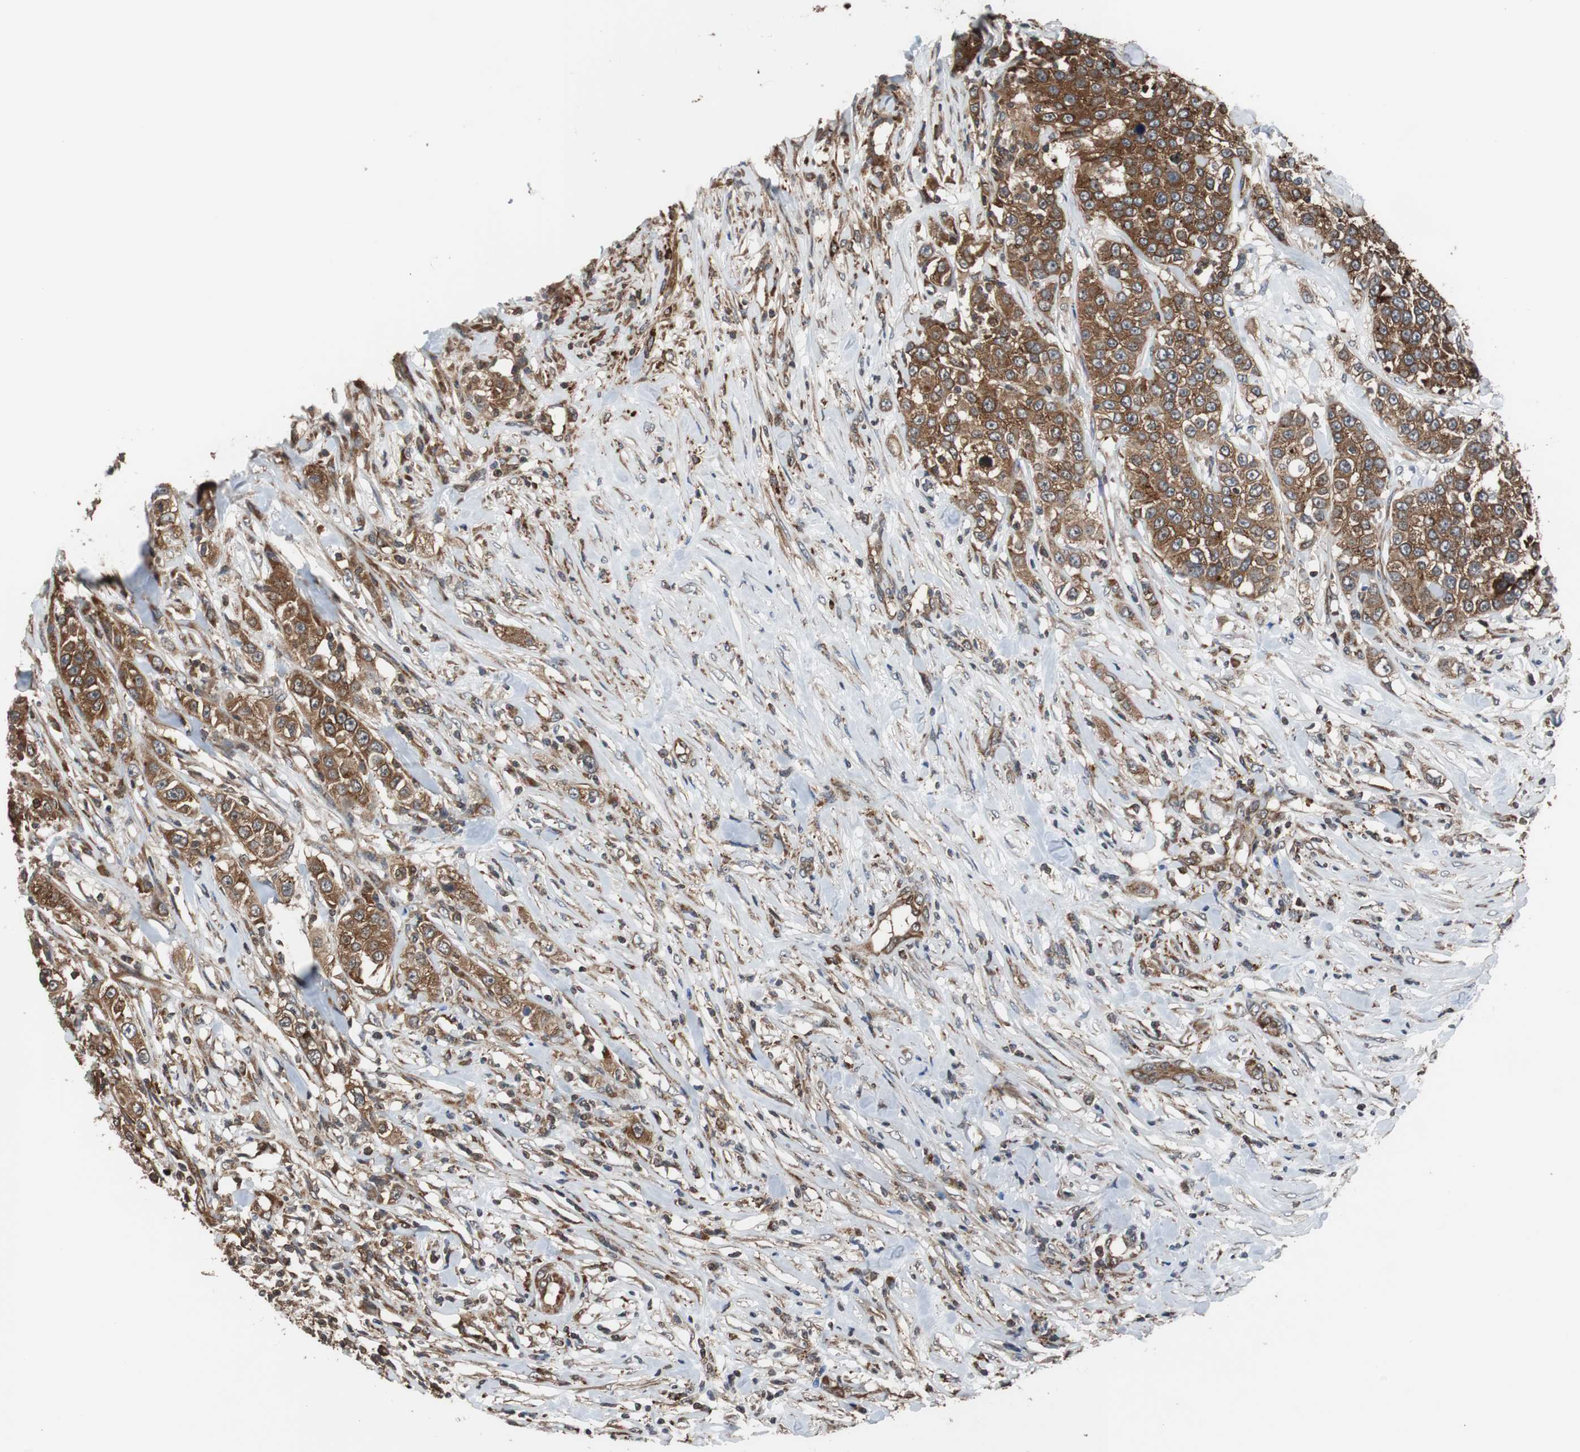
{"staining": {"intensity": "strong", "quantity": ">75%", "location": "cytoplasmic/membranous"}, "tissue": "urothelial cancer", "cell_type": "Tumor cells", "image_type": "cancer", "snomed": [{"axis": "morphology", "description": "Urothelial carcinoma, High grade"}, {"axis": "topography", "description": "Urinary bladder"}], "caption": "Strong cytoplasmic/membranous expression is appreciated in about >75% of tumor cells in urothelial cancer.", "gene": "USP10", "patient": {"sex": "female", "age": 80}}